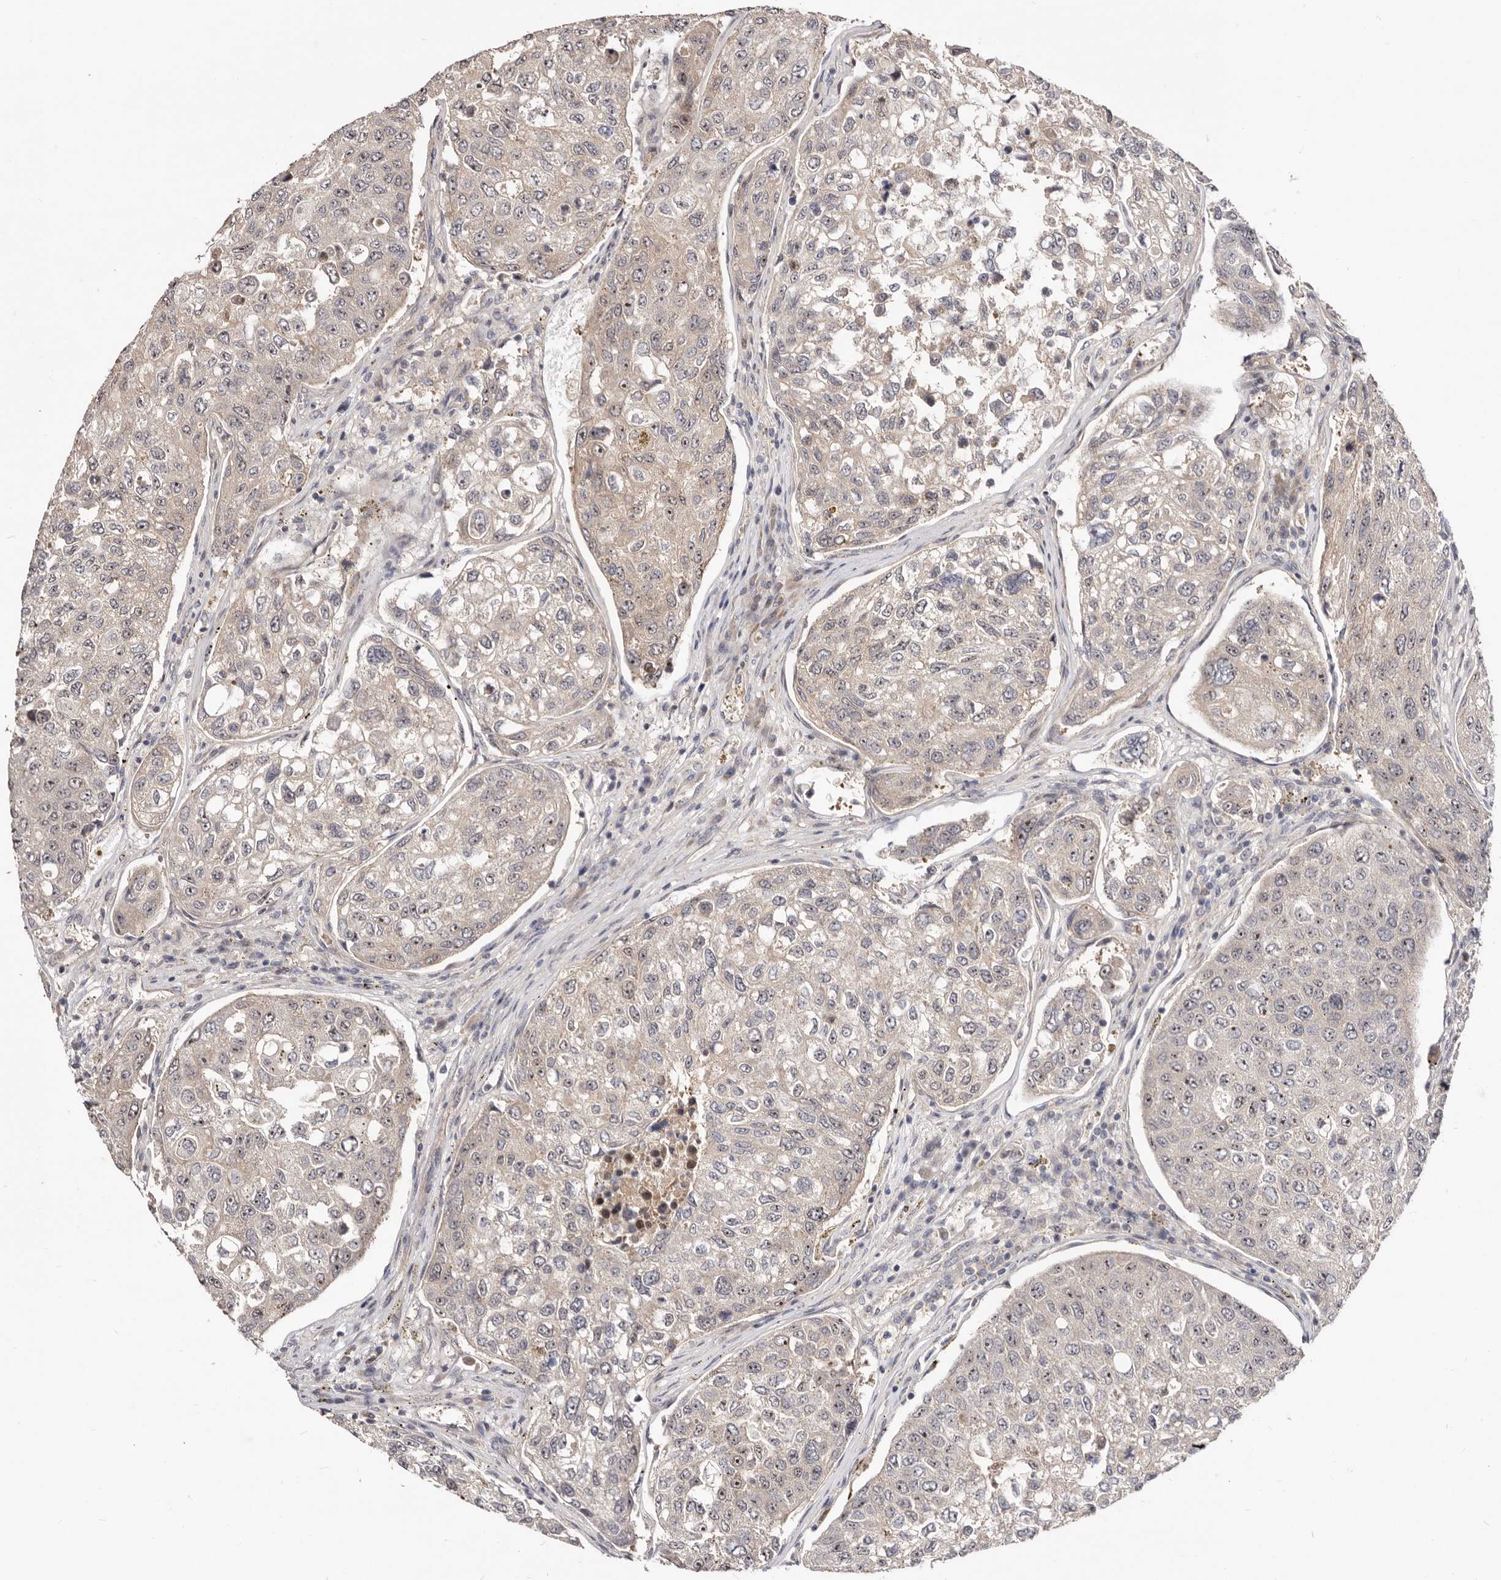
{"staining": {"intensity": "weak", "quantity": "<25%", "location": "nuclear"}, "tissue": "urothelial cancer", "cell_type": "Tumor cells", "image_type": "cancer", "snomed": [{"axis": "morphology", "description": "Urothelial carcinoma, High grade"}, {"axis": "topography", "description": "Lymph node"}, {"axis": "topography", "description": "Urinary bladder"}], "caption": "This is an IHC image of high-grade urothelial carcinoma. There is no expression in tumor cells.", "gene": "GPATCH4", "patient": {"sex": "male", "age": 51}}